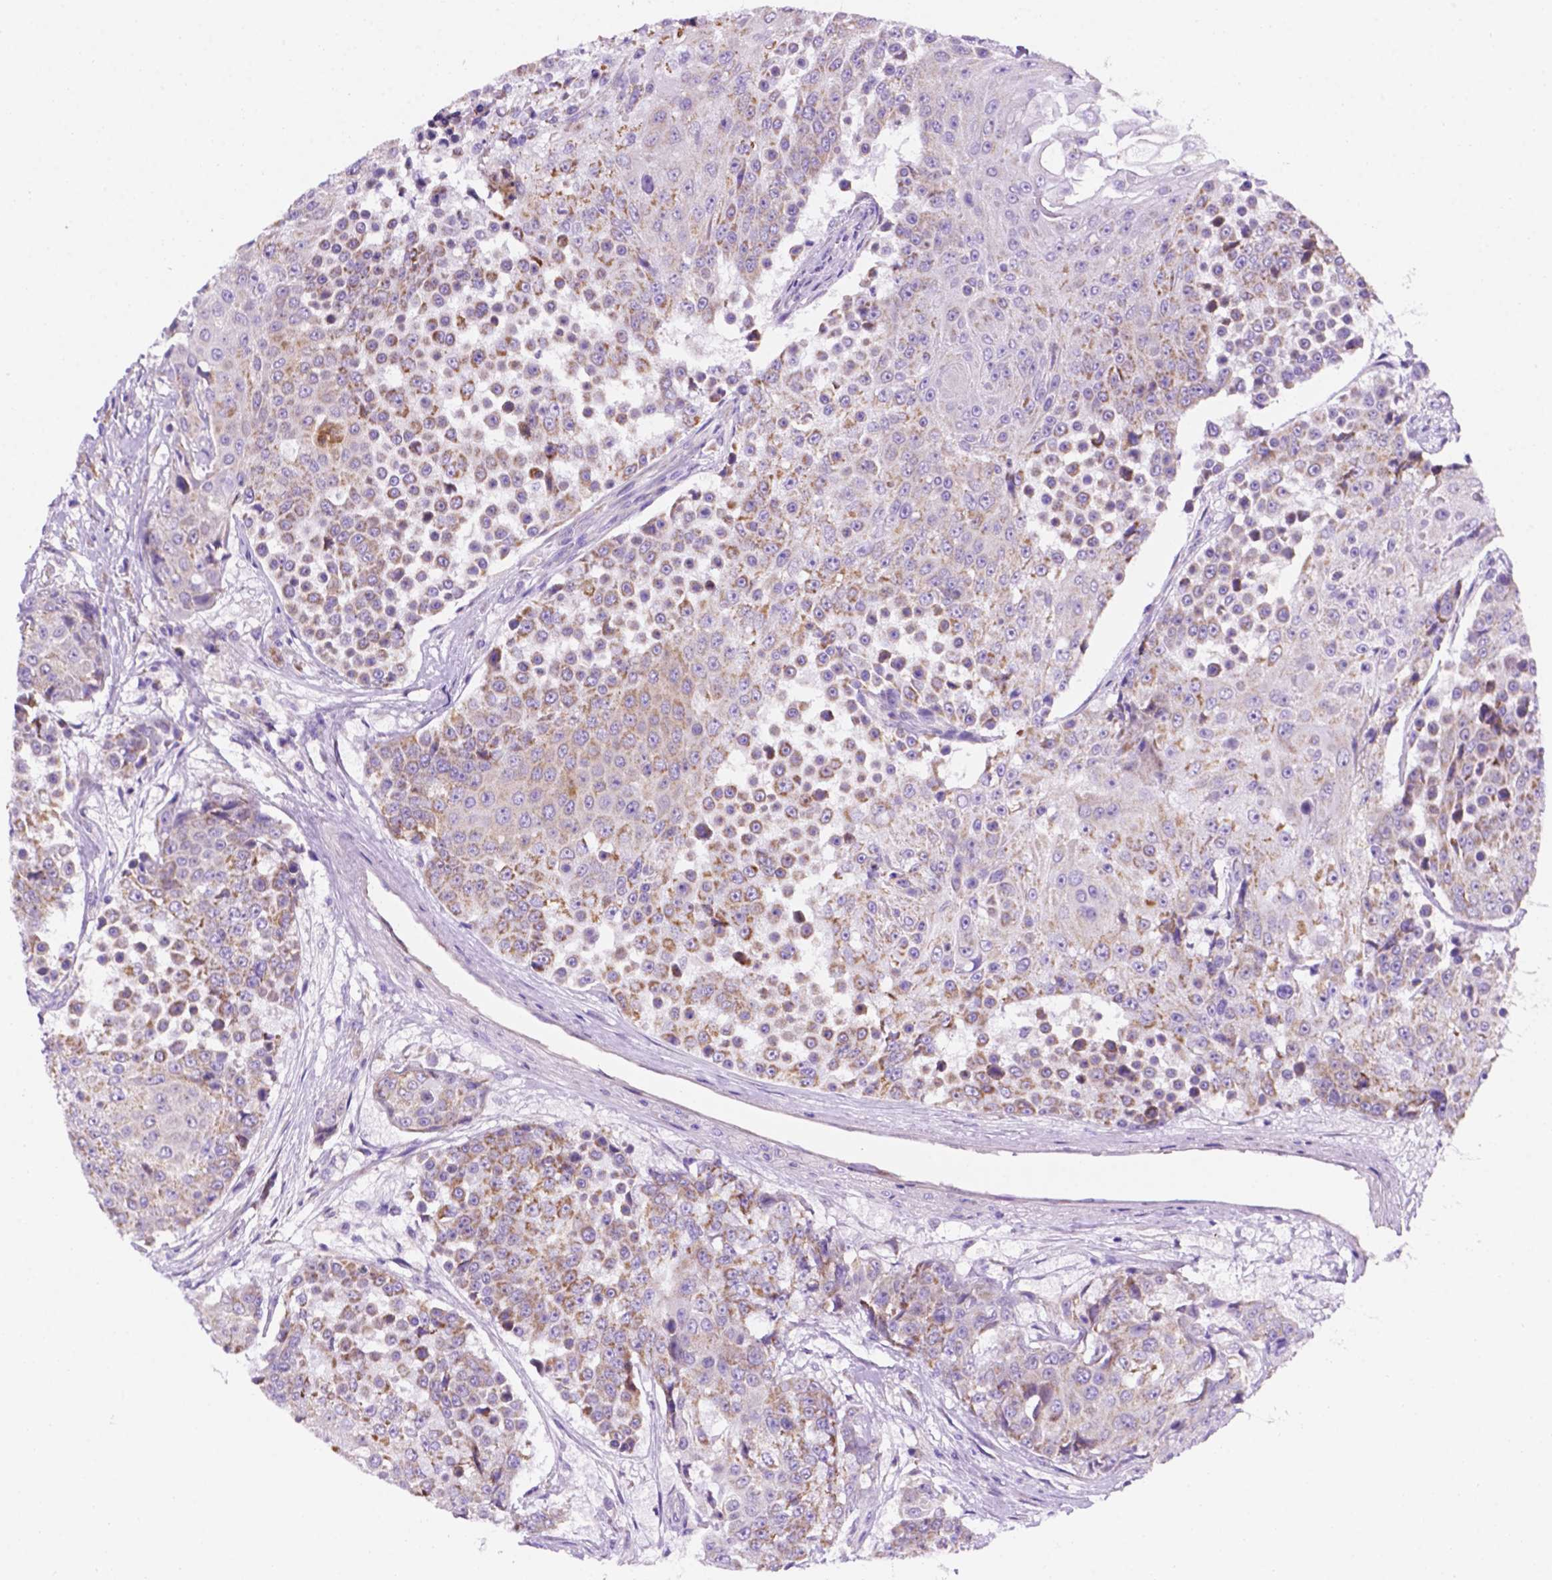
{"staining": {"intensity": "moderate", "quantity": "25%-75%", "location": "cytoplasmic/membranous"}, "tissue": "urothelial cancer", "cell_type": "Tumor cells", "image_type": "cancer", "snomed": [{"axis": "morphology", "description": "Urothelial carcinoma, High grade"}, {"axis": "topography", "description": "Urinary bladder"}], "caption": "DAB (3,3'-diaminobenzidine) immunohistochemical staining of human high-grade urothelial carcinoma displays moderate cytoplasmic/membranous protein expression in approximately 25%-75% of tumor cells. The protein is shown in brown color, while the nuclei are stained blue.", "gene": "CEACAM7", "patient": {"sex": "female", "age": 63}}